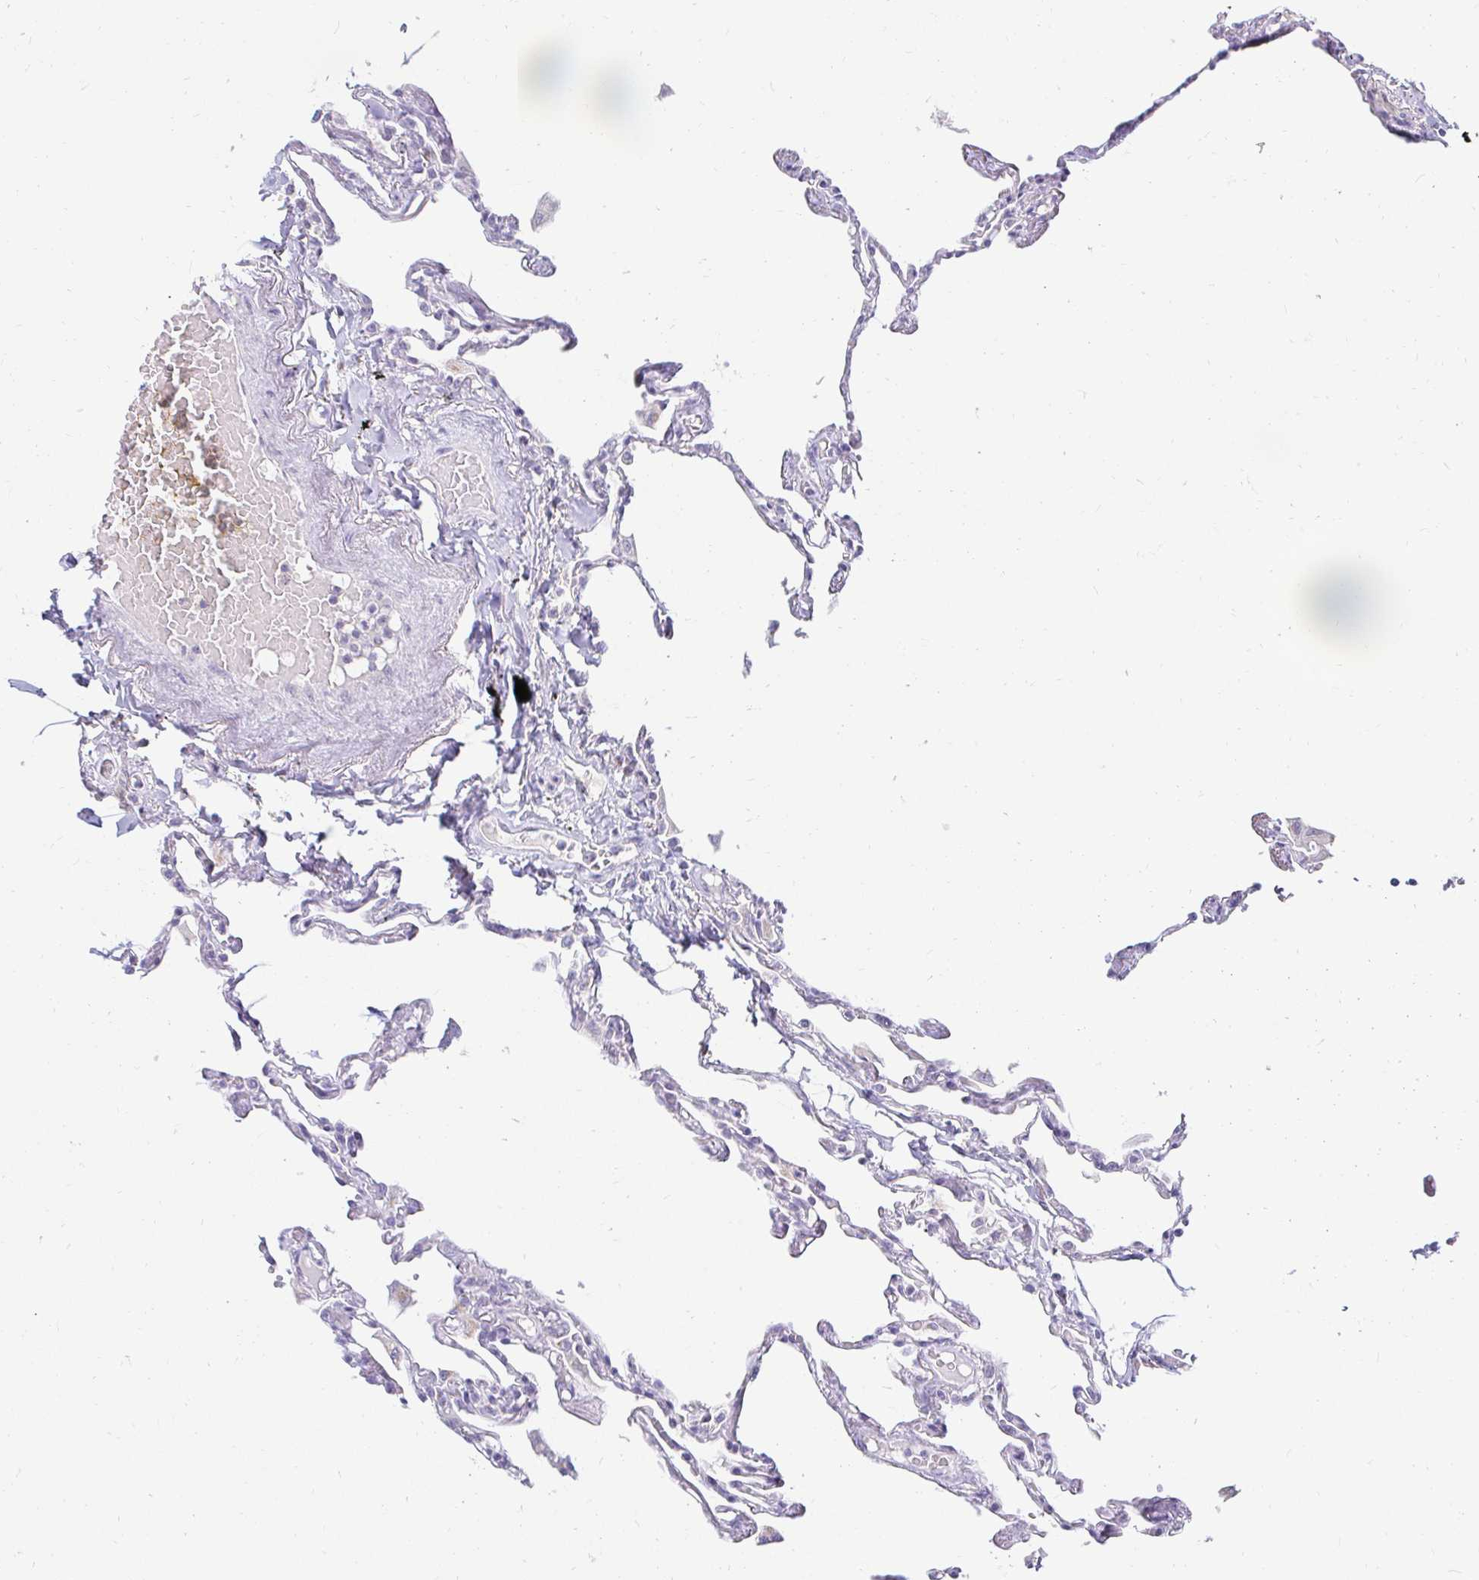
{"staining": {"intensity": "negative", "quantity": "none", "location": "none"}, "tissue": "lung", "cell_type": "Alveolar cells", "image_type": "normal", "snomed": [{"axis": "morphology", "description": "Normal tissue, NOS"}, {"axis": "topography", "description": "Lung"}], "caption": "A high-resolution photomicrograph shows immunohistochemistry staining of unremarkable lung, which displays no significant staining in alveolar cells.", "gene": "OR51D1", "patient": {"sex": "female", "age": 67}}